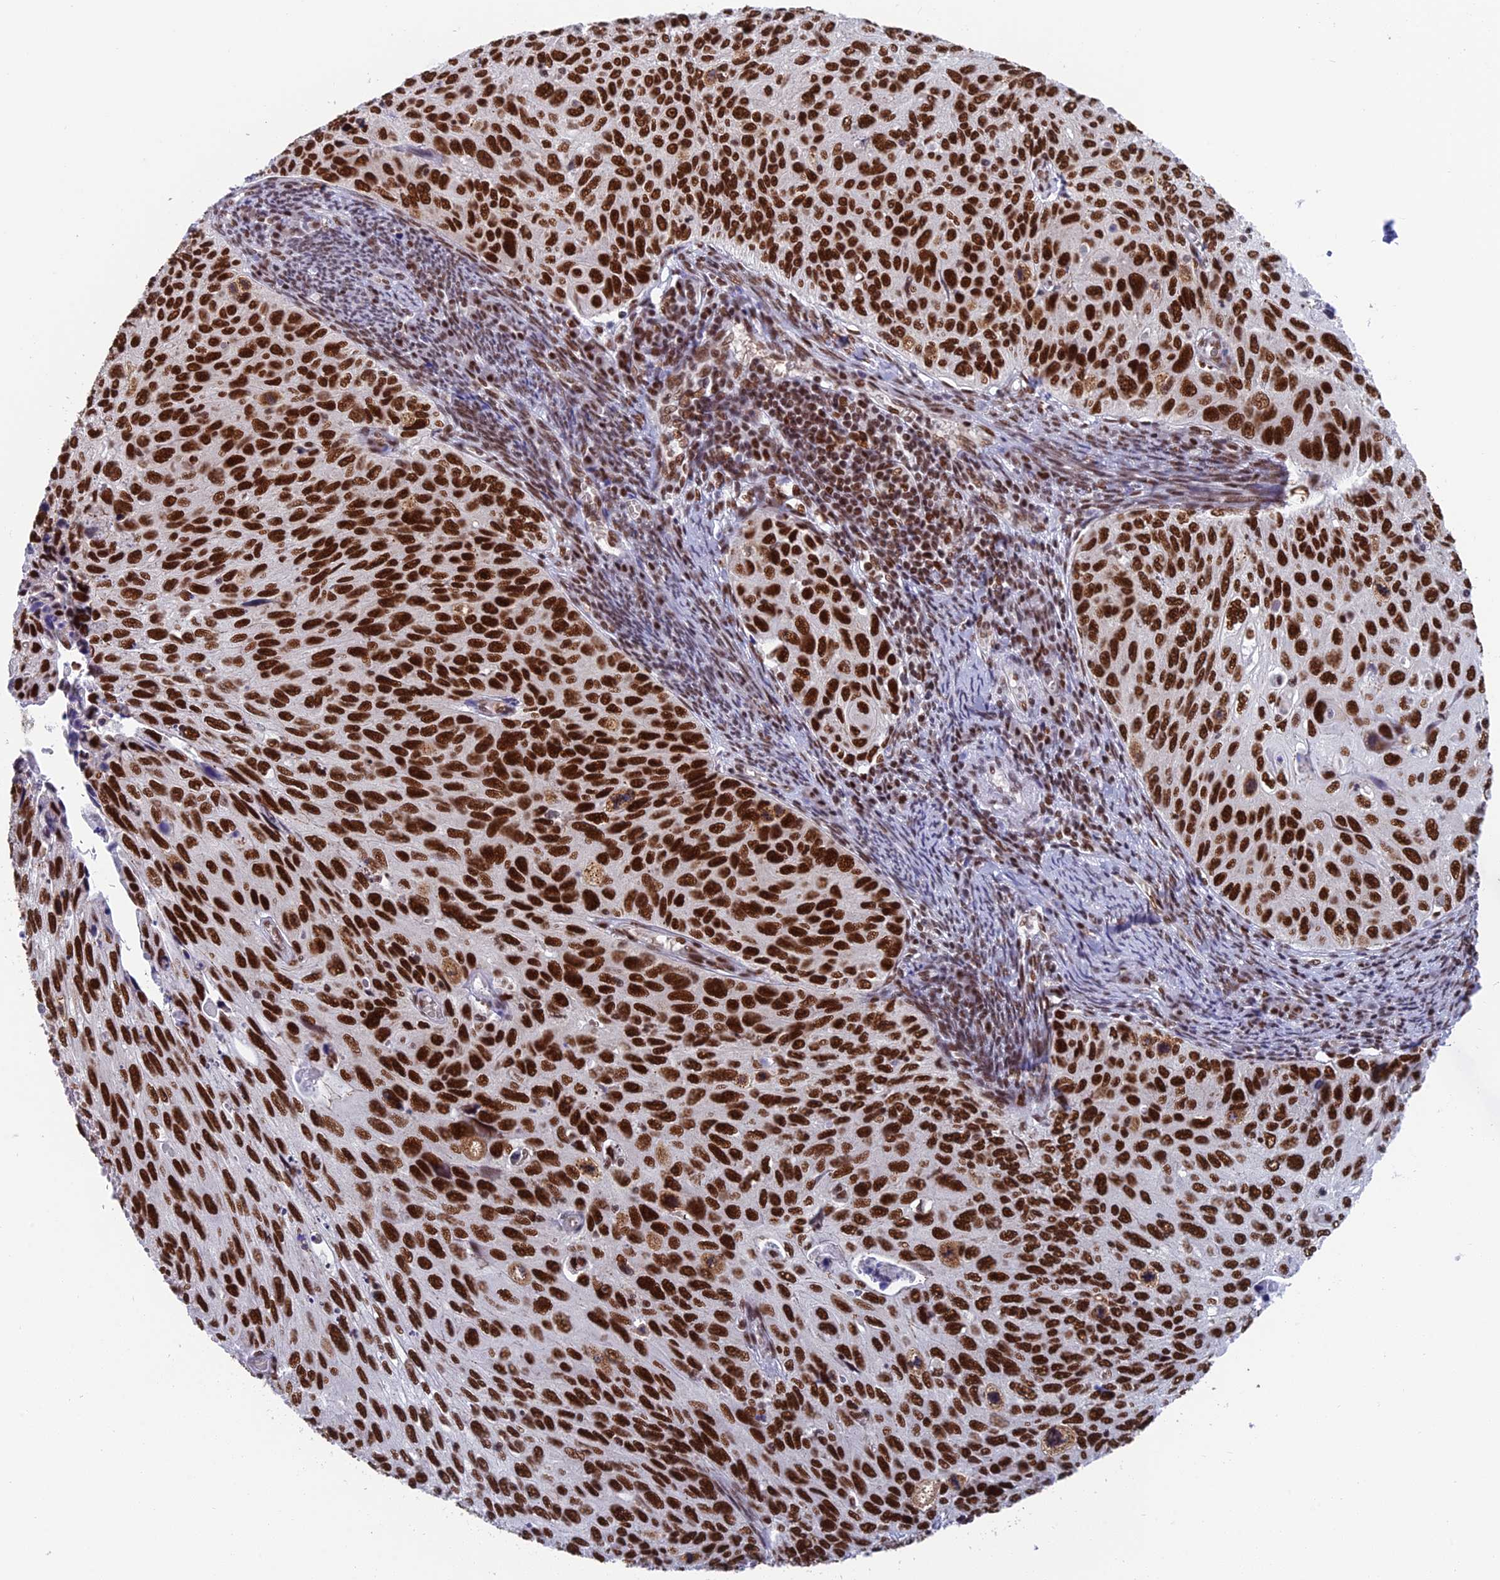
{"staining": {"intensity": "strong", "quantity": ">75%", "location": "nuclear"}, "tissue": "cervical cancer", "cell_type": "Tumor cells", "image_type": "cancer", "snomed": [{"axis": "morphology", "description": "Squamous cell carcinoma, NOS"}, {"axis": "topography", "description": "Cervix"}], "caption": "This photomicrograph displays IHC staining of cervical cancer (squamous cell carcinoma), with high strong nuclear positivity in approximately >75% of tumor cells.", "gene": "EEF1AKMT3", "patient": {"sex": "female", "age": 70}}